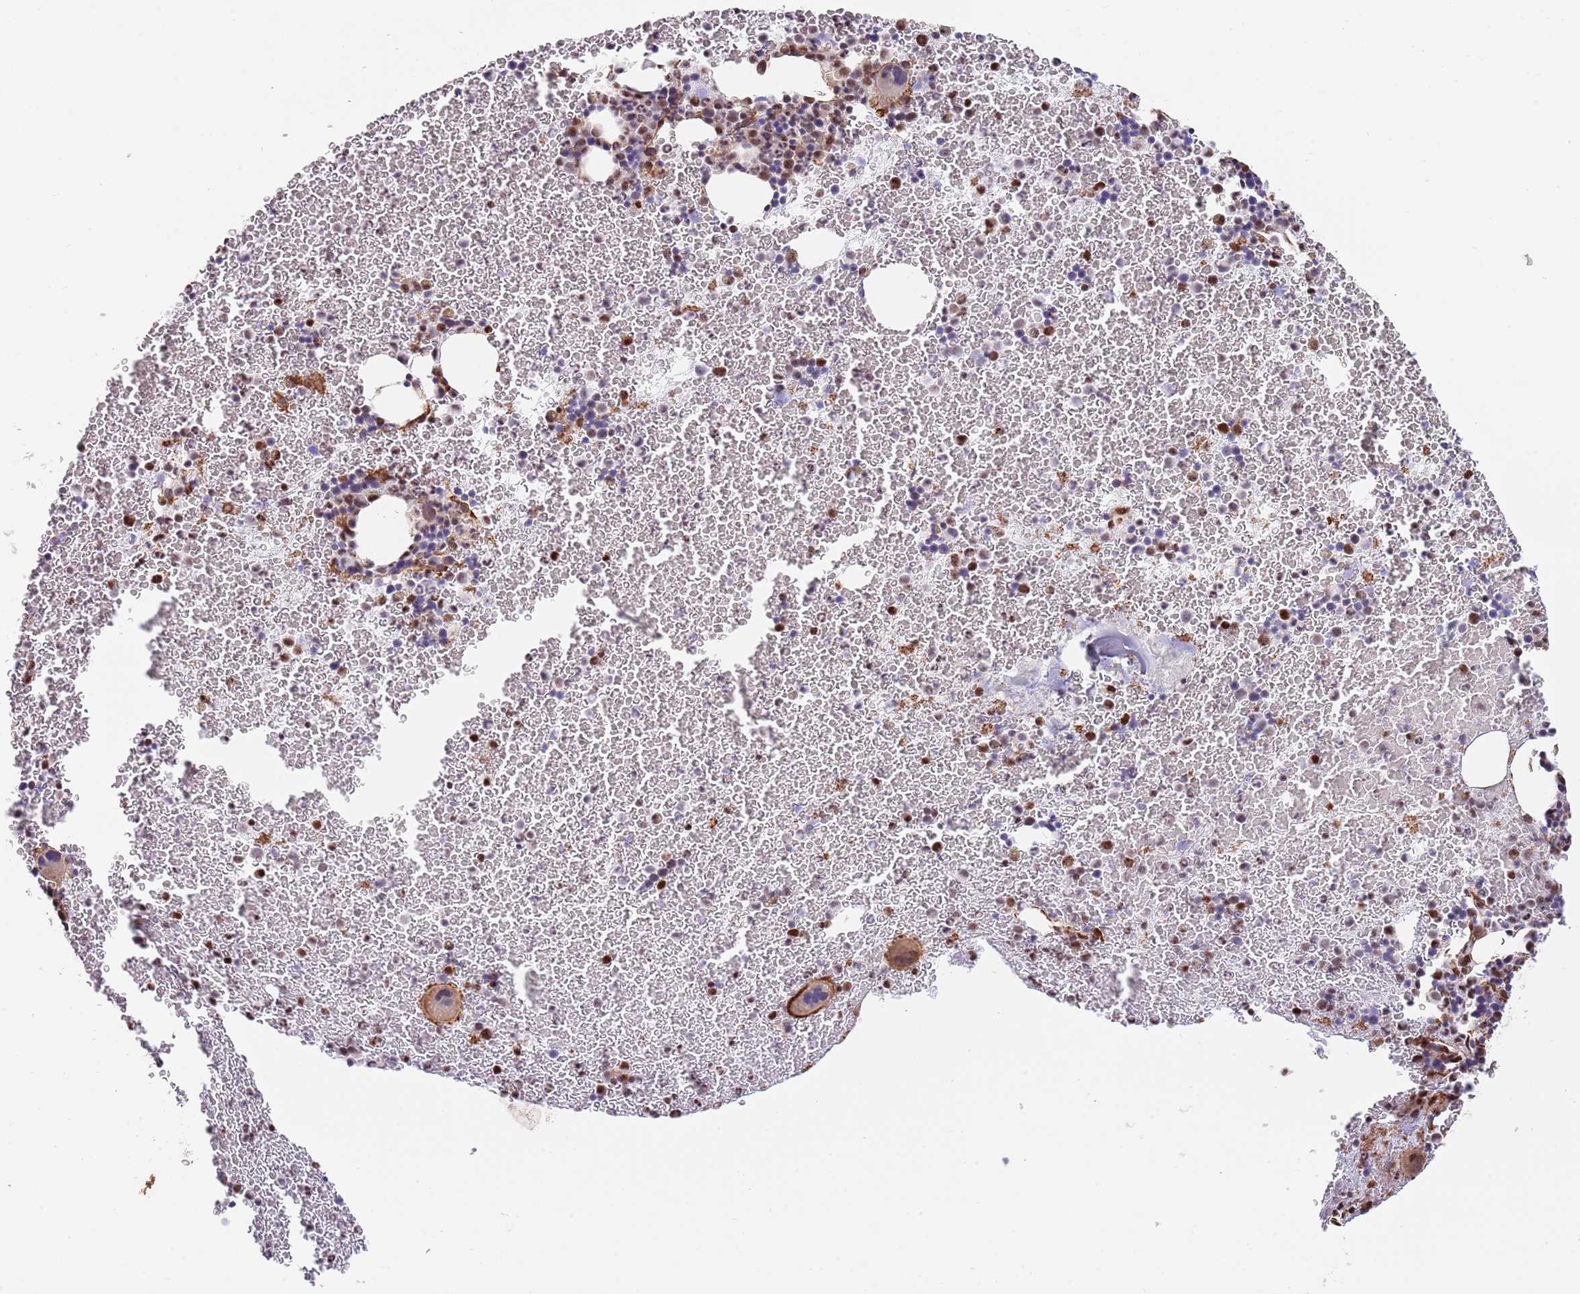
{"staining": {"intensity": "moderate", "quantity": "25%-75%", "location": "cytoplasmic/membranous"}, "tissue": "bone marrow", "cell_type": "Hematopoietic cells", "image_type": "normal", "snomed": [{"axis": "morphology", "description": "Normal tissue, NOS"}, {"axis": "topography", "description": "Bone marrow"}], "caption": "This is a photomicrograph of immunohistochemistry (IHC) staining of normal bone marrow, which shows moderate expression in the cytoplasmic/membranous of hematopoietic cells.", "gene": "BPNT1", "patient": {"sex": "male", "age": 11}}